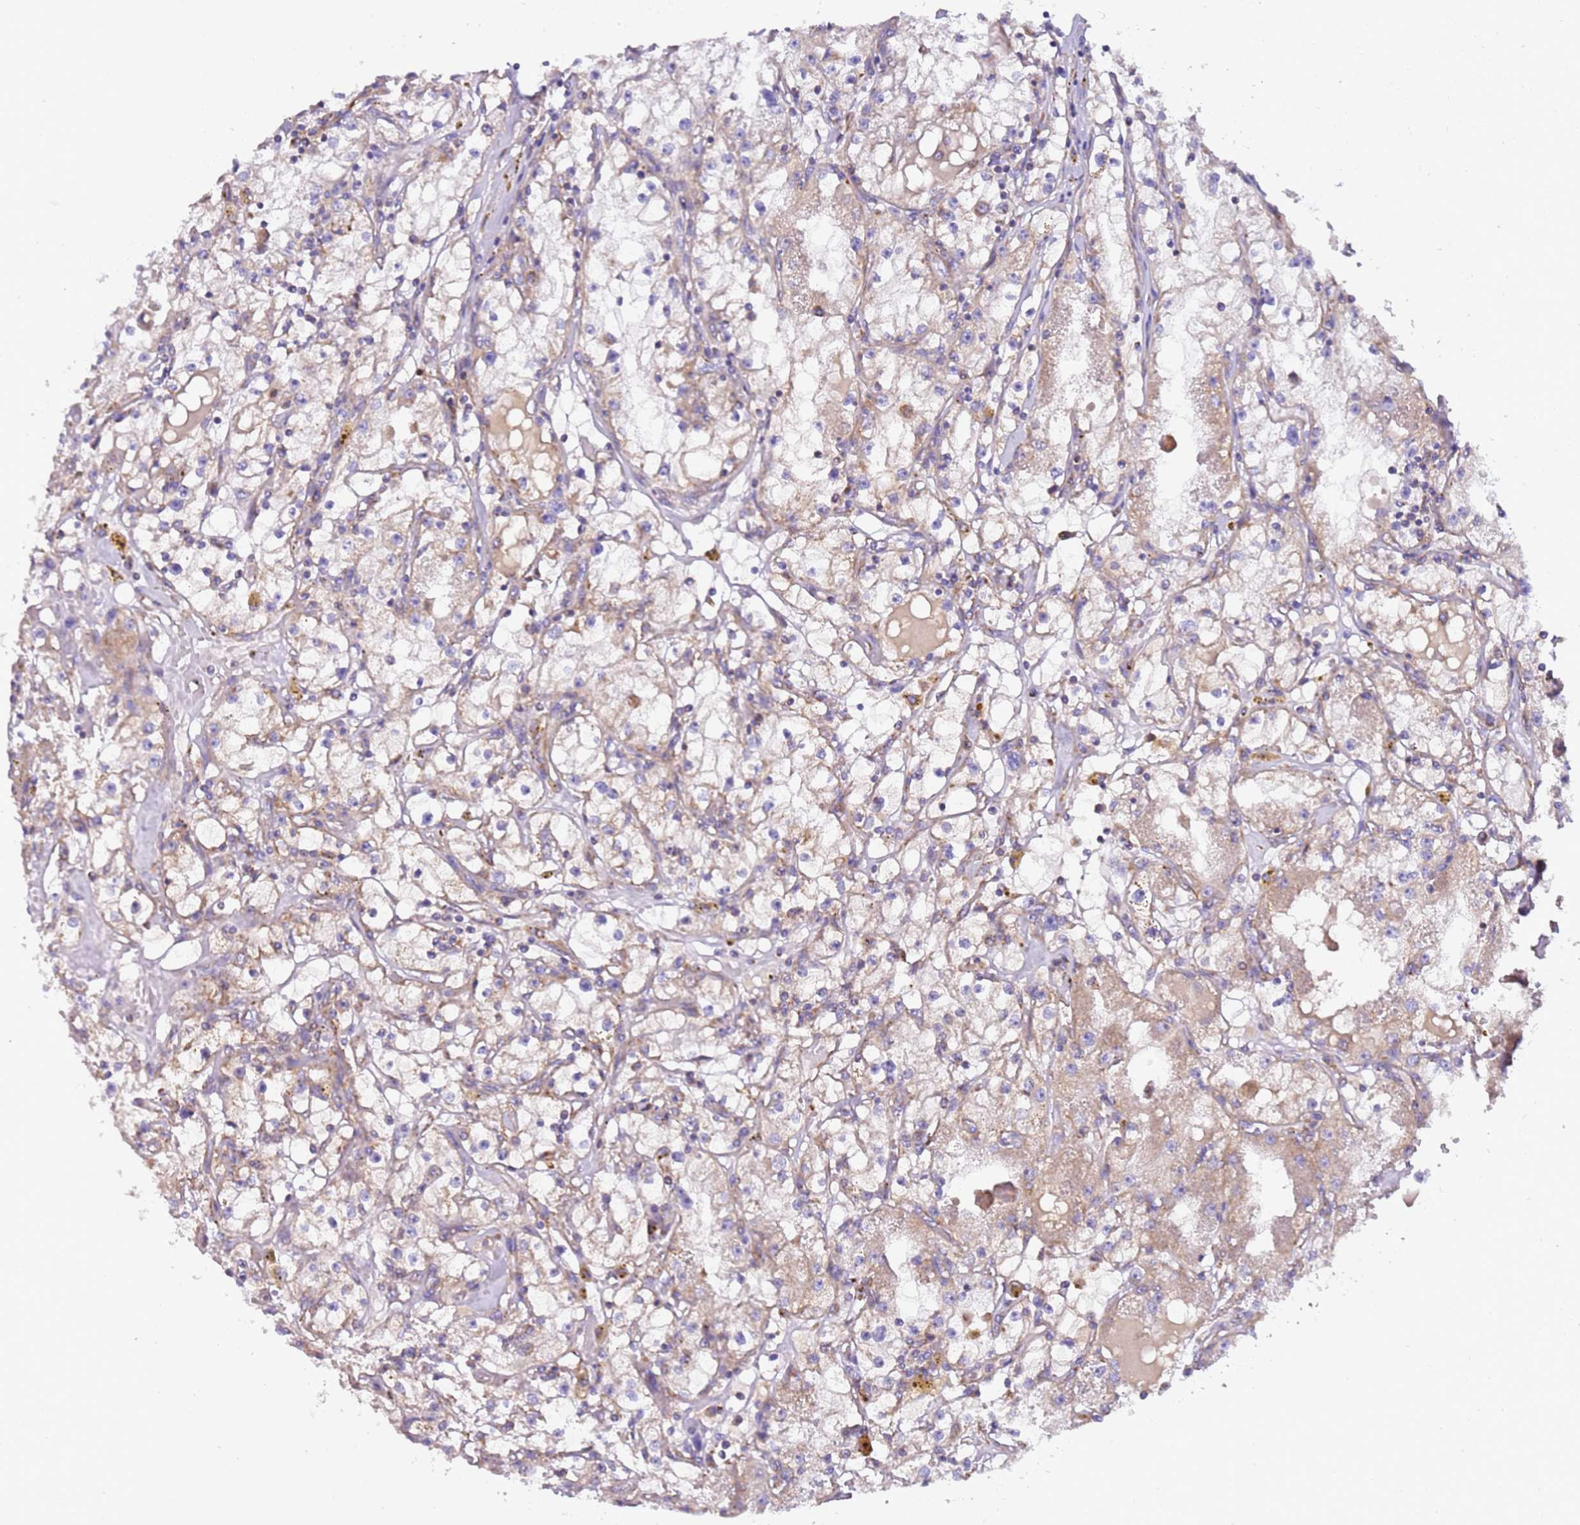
{"staining": {"intensity": "weak", "quantity": "25%-75%", "location": "cytoplasmic/membranous"}, "tissue": "renal cancer", "cell_type": "Tumor cells", "image_type": "cancer", "snomed": [{"axis": "morphology", "description": "Adenocarcinoma, NOS"}, {"axis": "topography", "description": "Kidney"}], "caption": "There is low levels of weak cytoplasmic/membranous expression in tumor cells of renal adenocarcinoma, as demonstrated by immunohistochemical staining (brown color).", "gene": "MRPL20", "patient": {"sex": "male", "age": 56}}